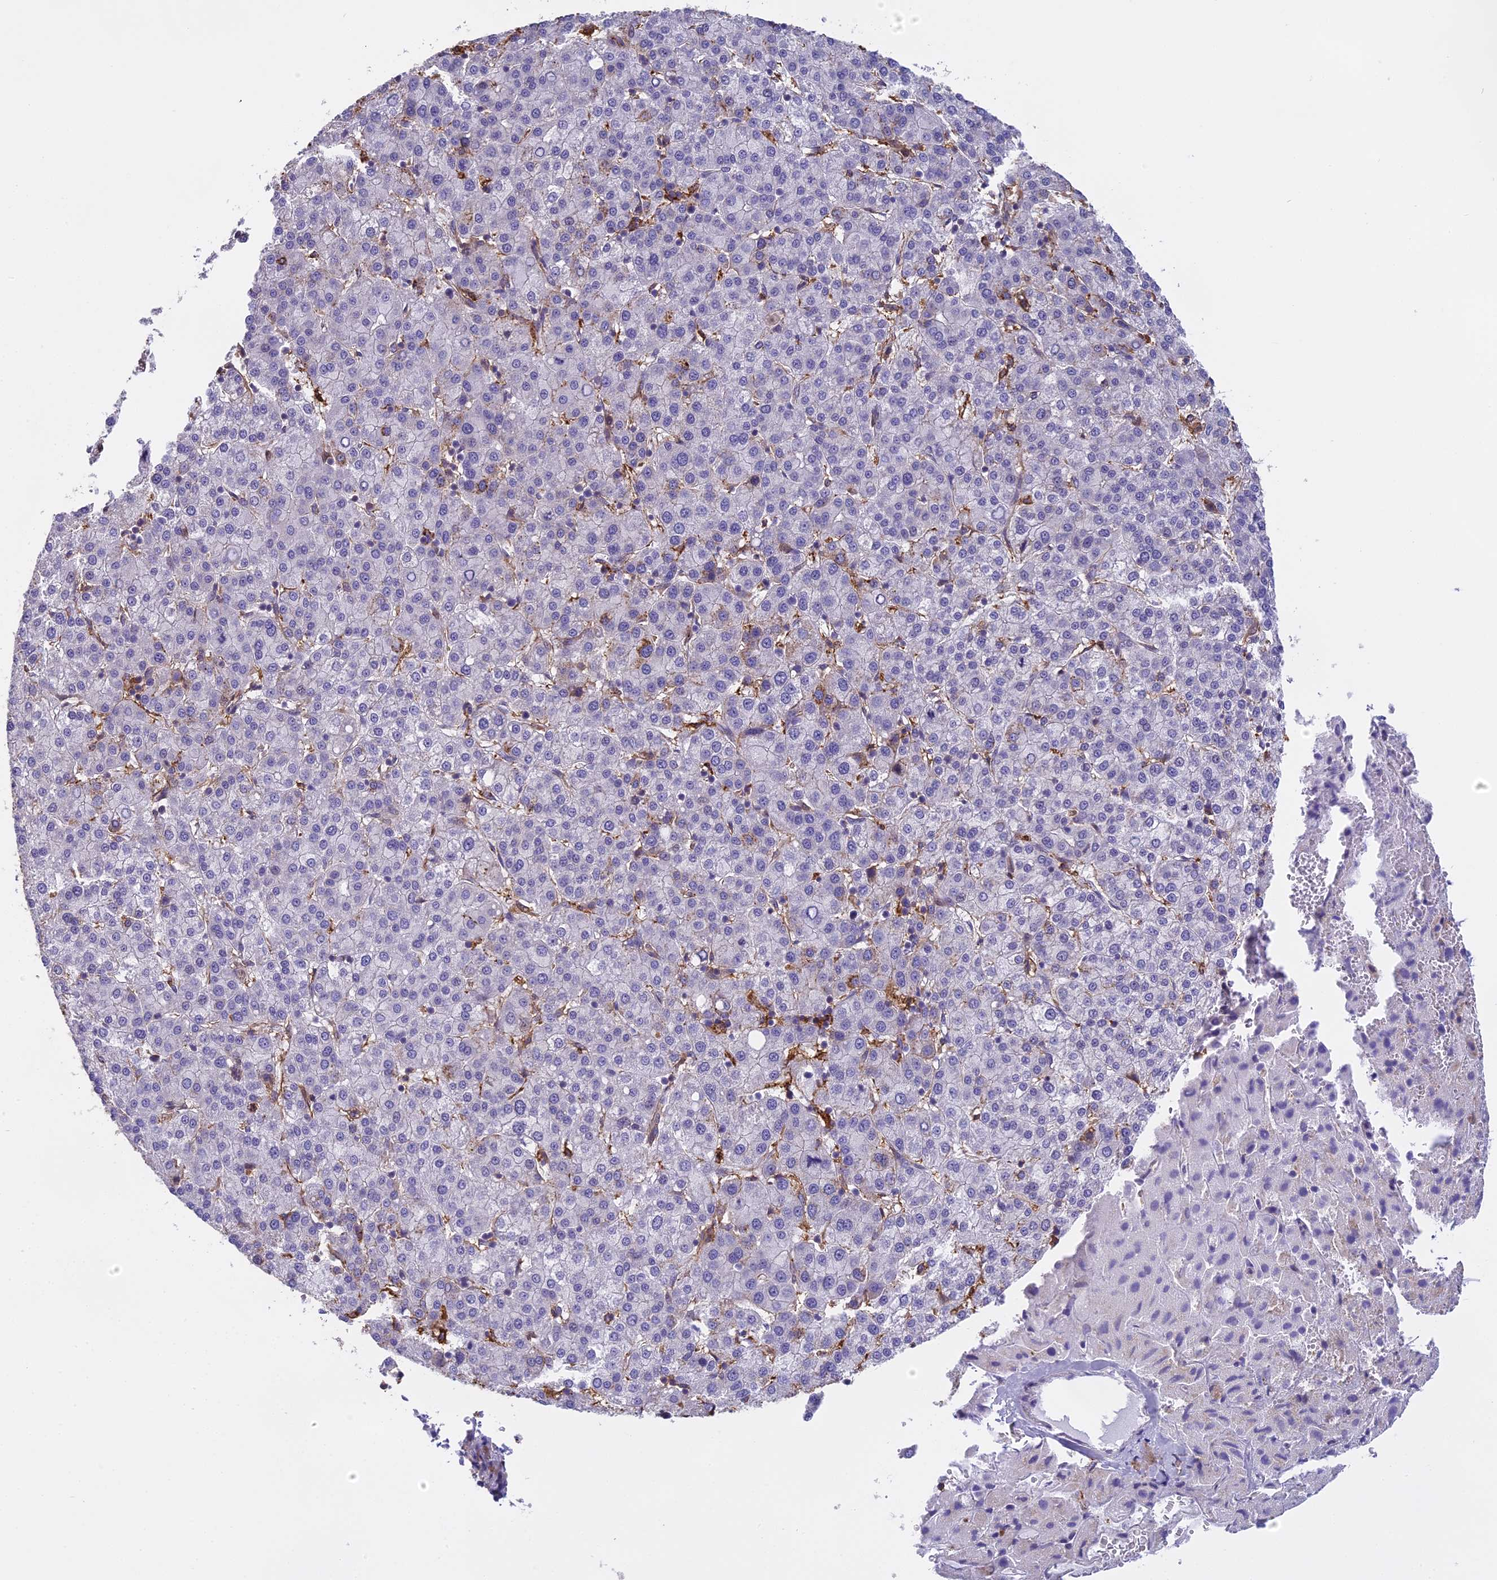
{"staining": {"intensity": "negative", "quantity": "none", "location": "none"}, "tissue": "liver cancer", "cell_type": "Tumor cells", "image_type": "cancer", "snomed": [{"axis": "morphology", "description": "Carcinoma, Hepatocellular, NOS"}, {"axis": "topography", "description": "Liver"}], "caption": "Immunohistochemistry (IHC) histopathology image of neoplastic tissue: human liver cancer stained with DAB displays no significant protein expression in tumor cells.", "gene": "TMEM255B", "patient": {"sex": "female", "age": 58}}